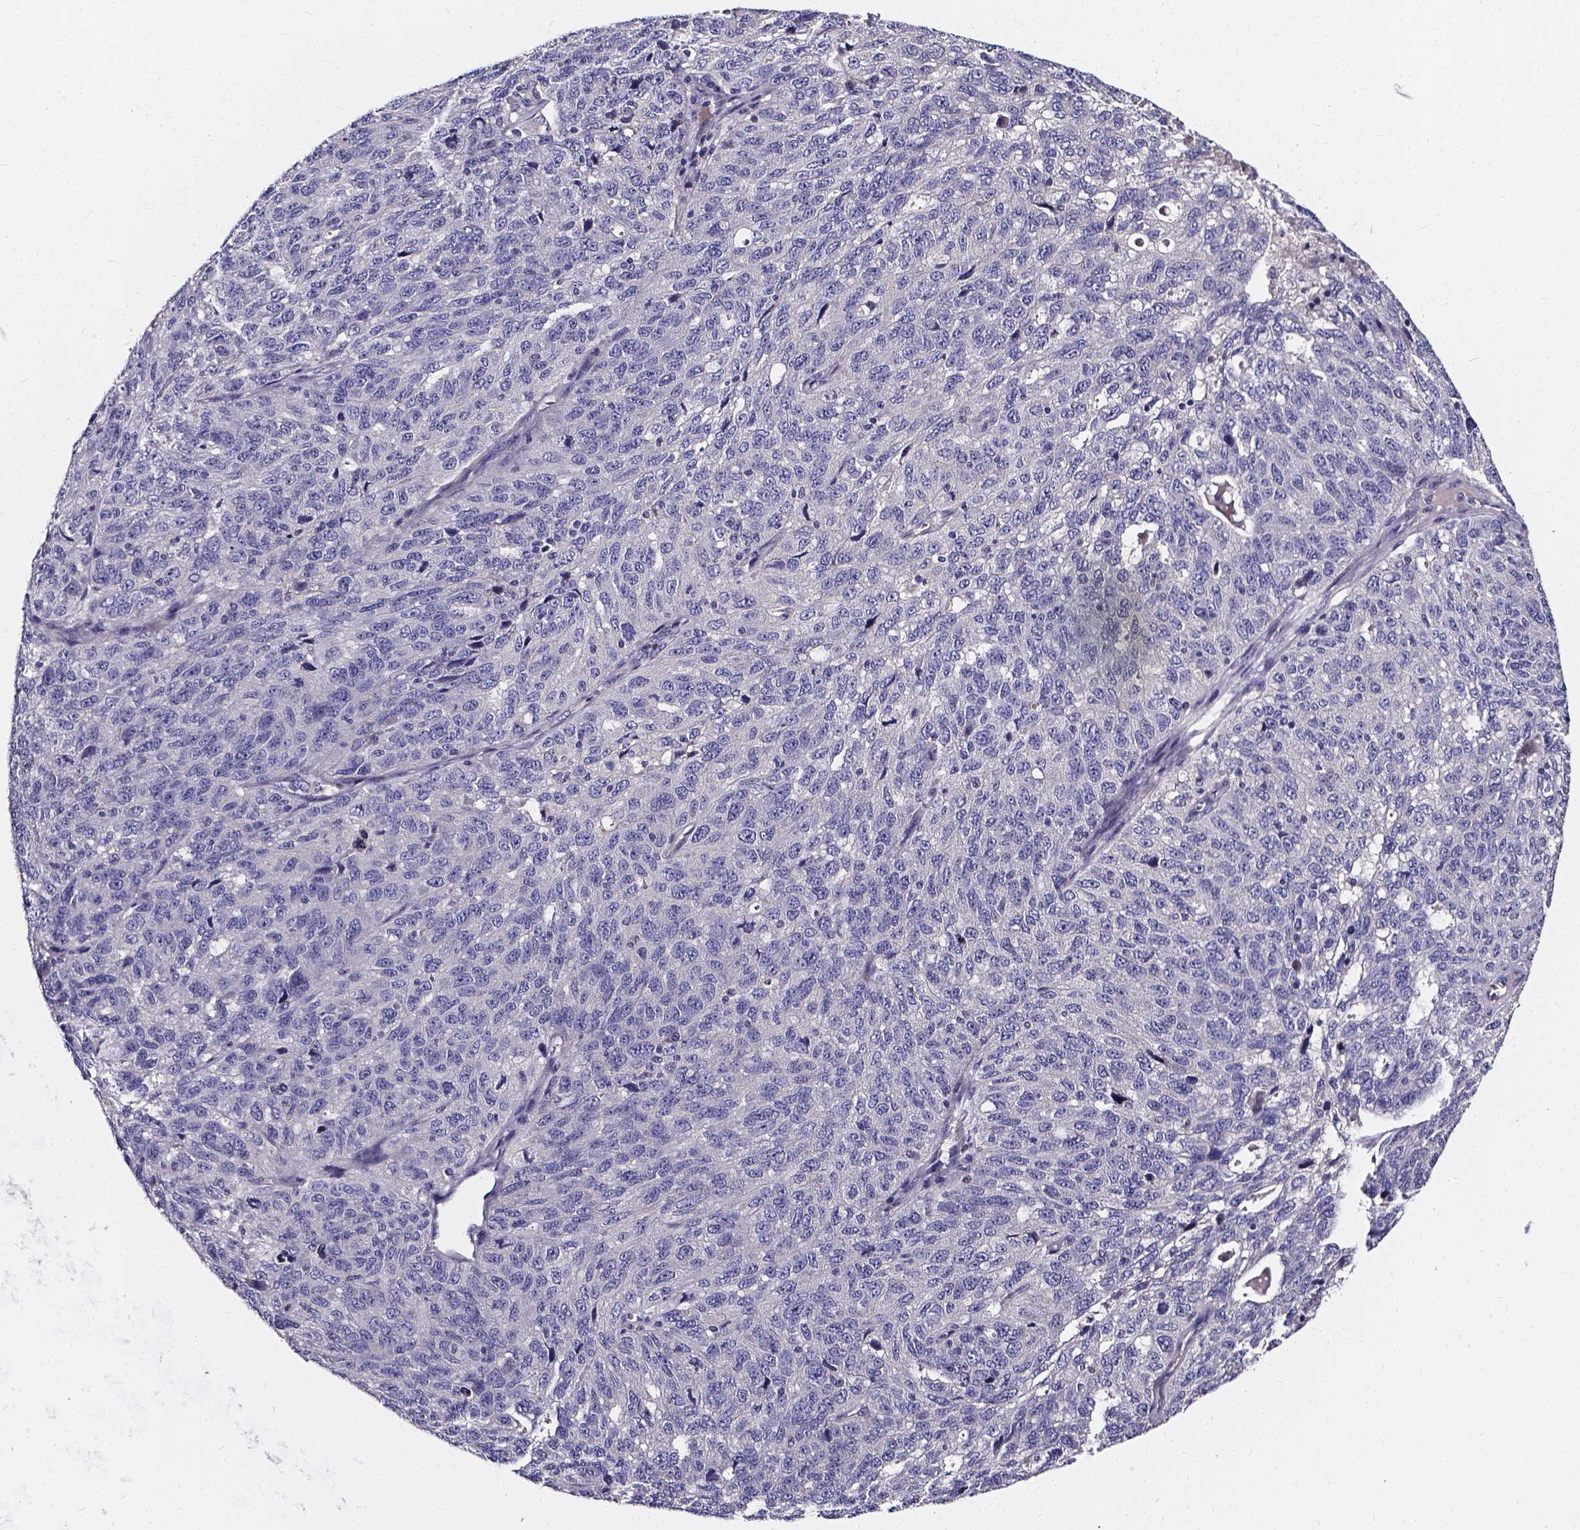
{"staining": {"intensity": "negative", "quantity": "none", "location": "none"}, "tissue": "ovarian cancer", "cell_type": "Tumor cells", "image_type": "cancer", "snomed": [{"axis": "morphology", "description": "Cystadenocarcinoma, serous, NOS"}, {"axis": "topography", "description": "Ovary"}], "caption": "Immunohistochemistry micrograph of neoplastic tissue: human serous cystadenocarcinoma (ovarian) stained with DAB displays no significant protein positivity in tumor cells.", "gene": "CACNG8", "patient": {"sex": "female", "age": 71}}